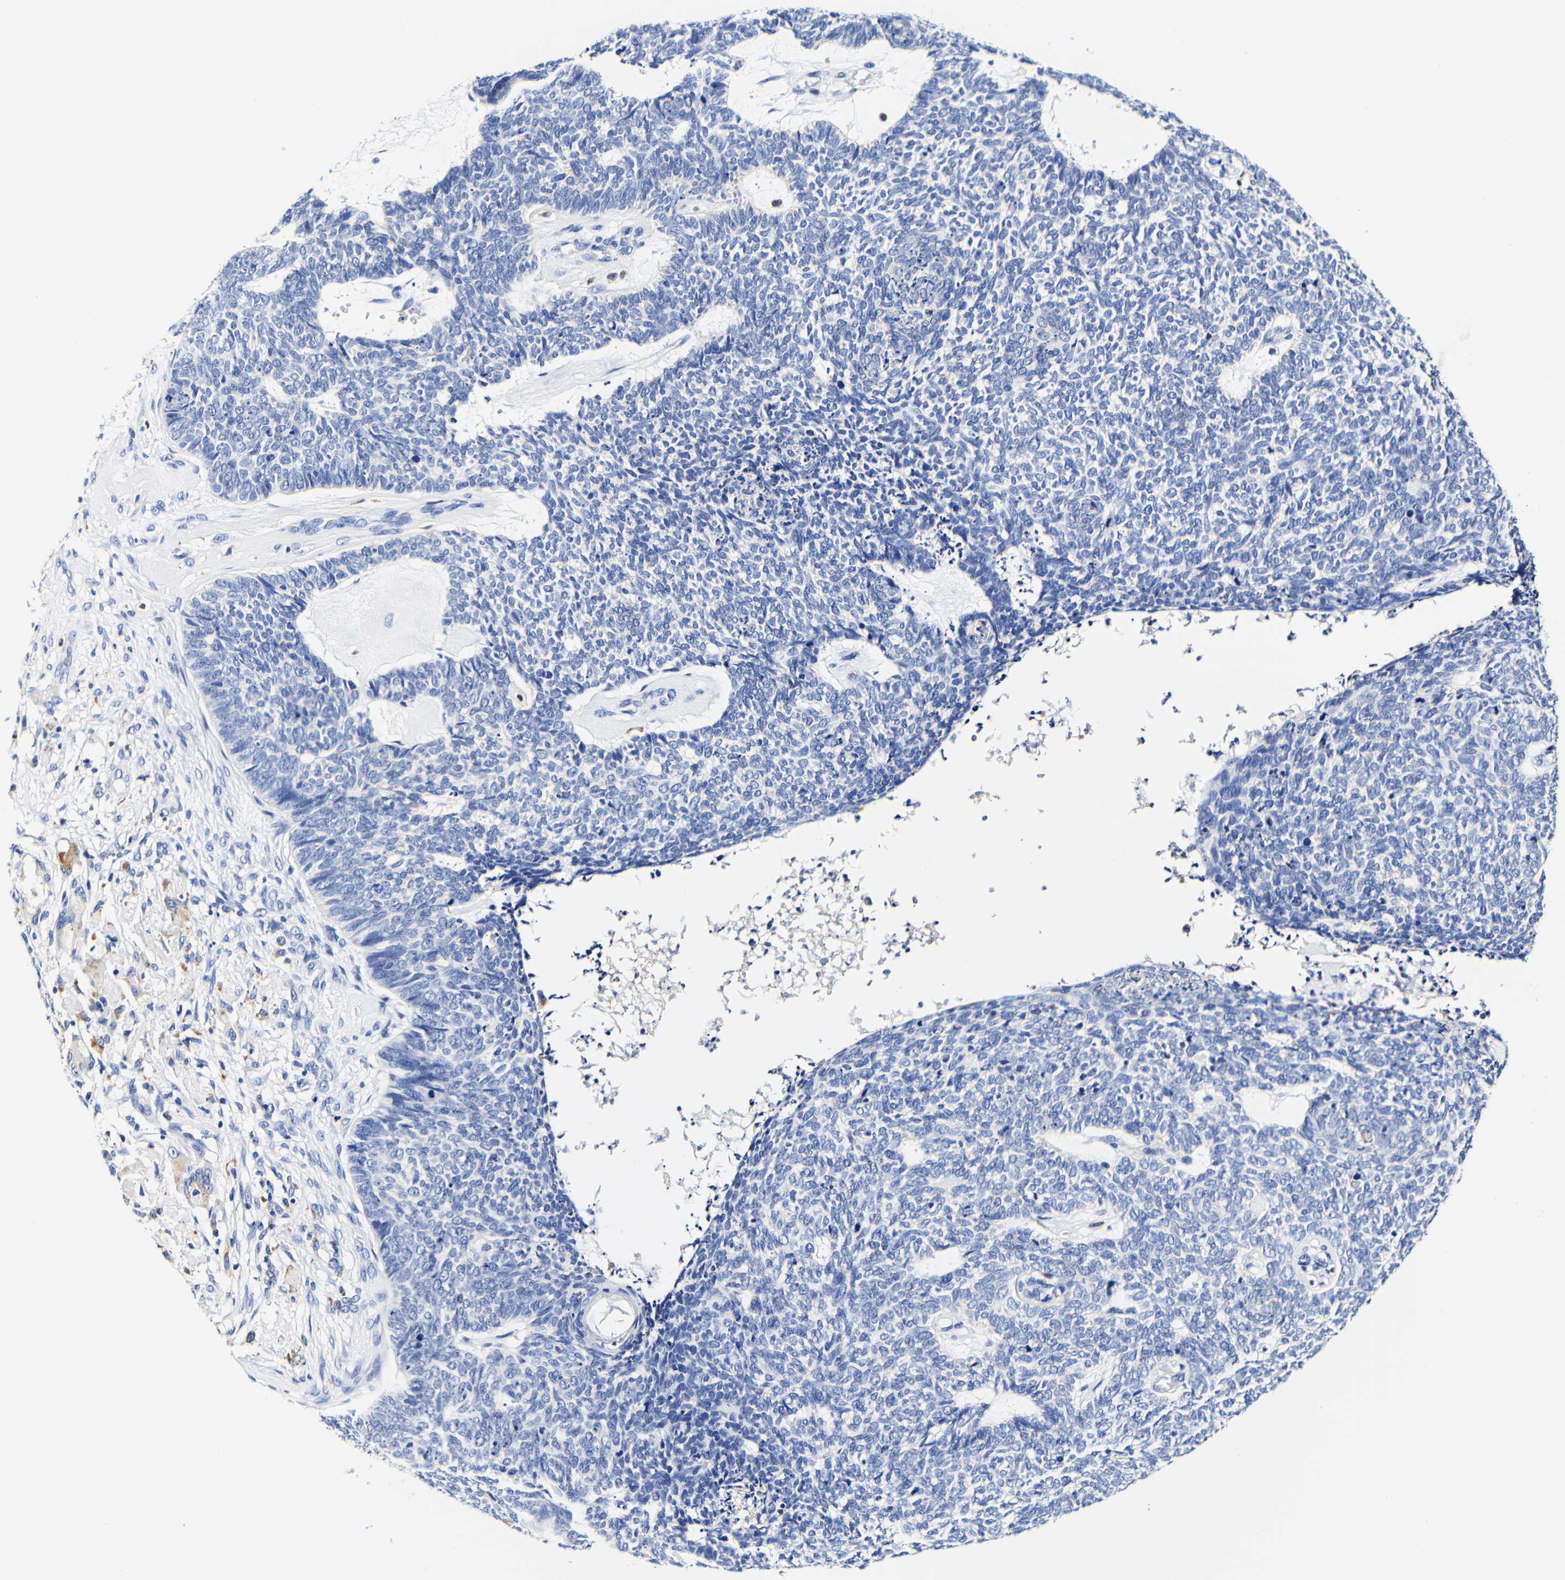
{"staining": {"intensity": "negative", "quantity": "none", "location": "none"}, "tissue": "skin cancer", "cell_type": "Tumor cells", "image_type": "cancer", "snomed": [{"axis": "morphology", "description": "Basal cell carcinoma"}, {"axis": "topography", "description": "Skin"}], "caption": "High power microscopy micrograph of an immunohistochemistry micrograph of skin cancer (basal cell carcinoma), revealing no significant expression in tumor cells.", "gene": "CAMK4", "patient": {"sex": "female", "age": 84}}